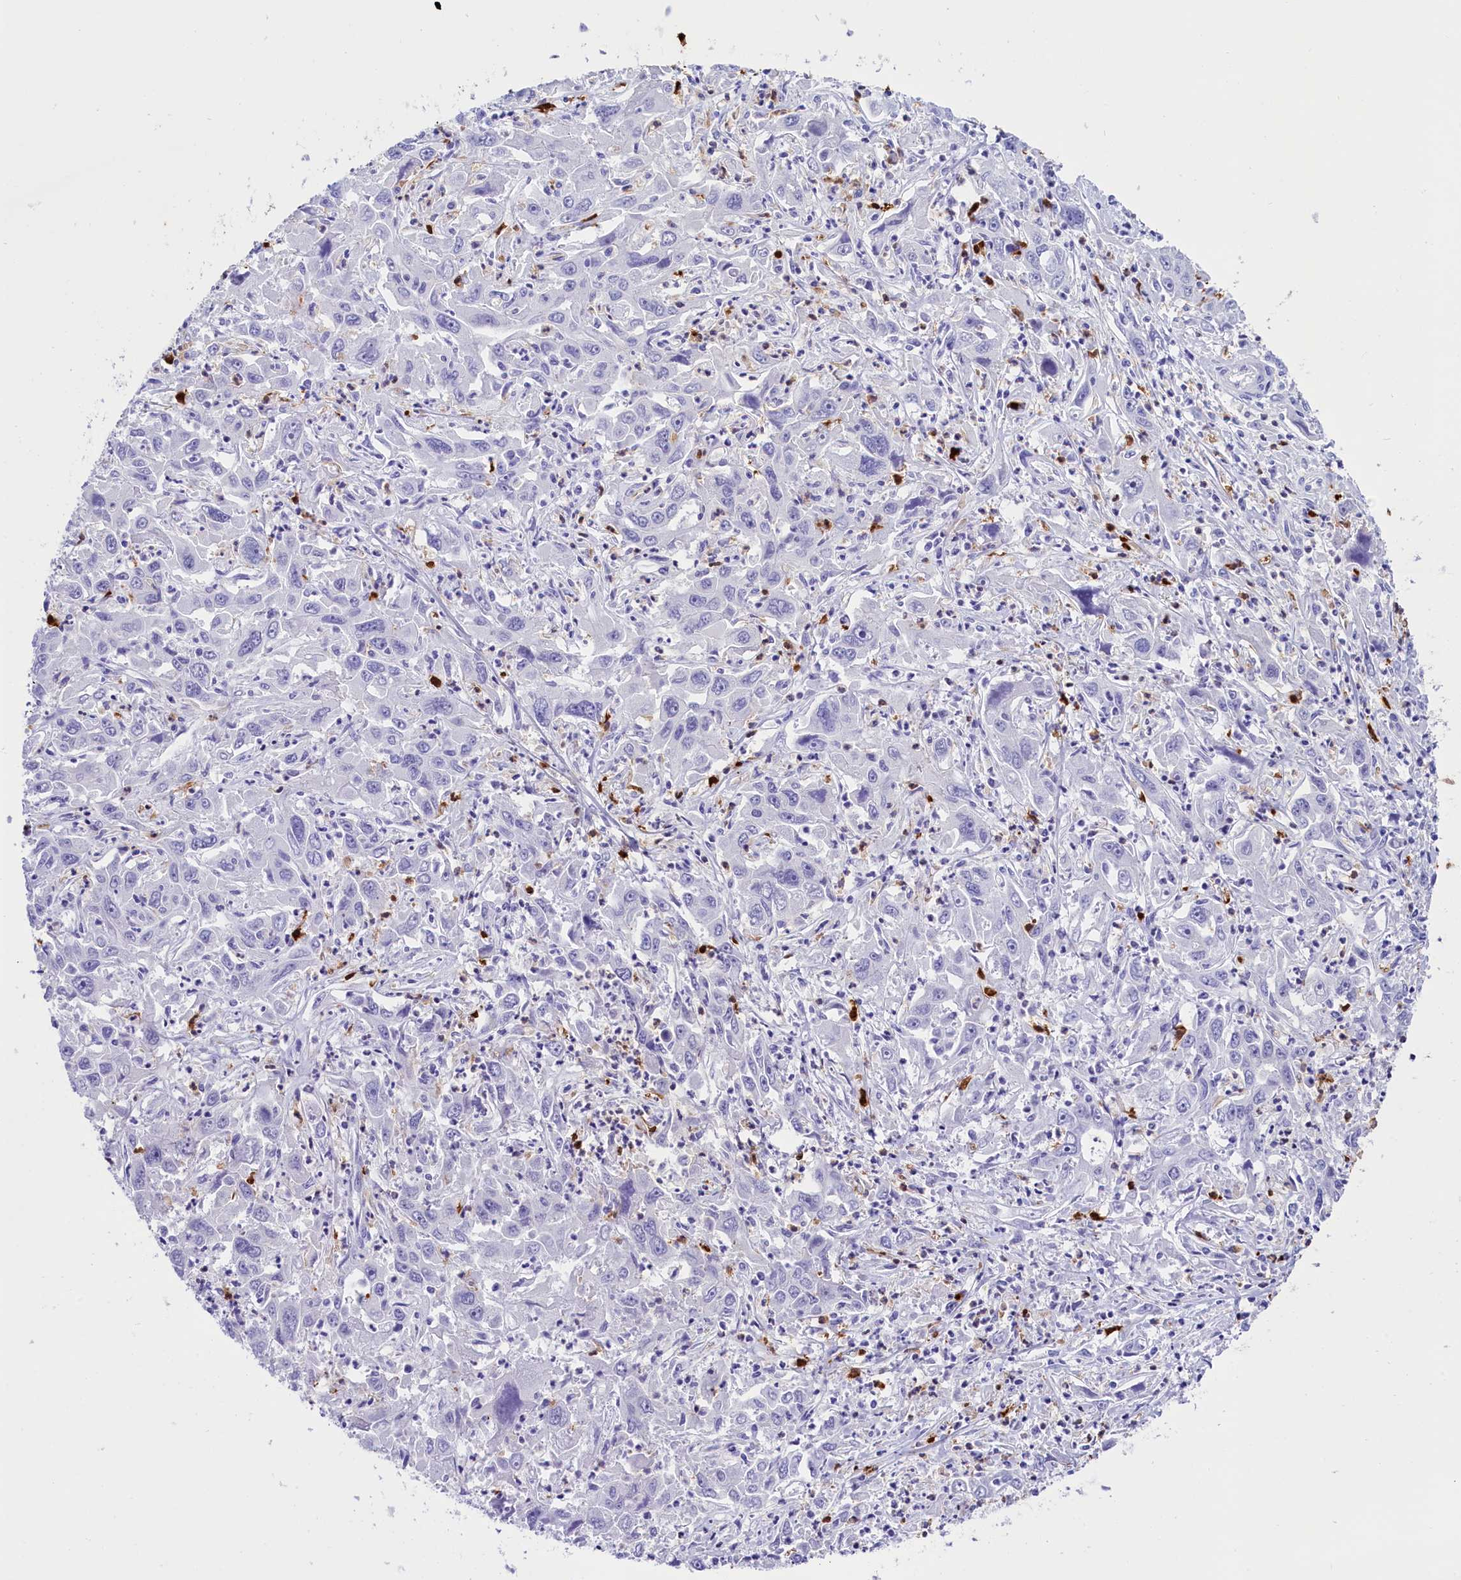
{"staining": {"intensity": "negative", "quantity": "none", "location": "none"}, "tissue": "liver cancer", "cell_type": "Tumor cells", "image_type": "cancer", "snomed": [{"axis": "morphology", "description": "Carcinoma, Hepatocellular, NOS"}, {"axis": "topography", "description": "Liver"}], "caption": "DAB (3,3'-diaminobenzidine) immunohistochemical staining of liver hepatocellular carcinoma demonstrates no significant positivity in tumor cells. (DAB IHC with hematoxylin counter stain).", "gene": "CLC", "patient": {"sex": "male", "age": 63}}